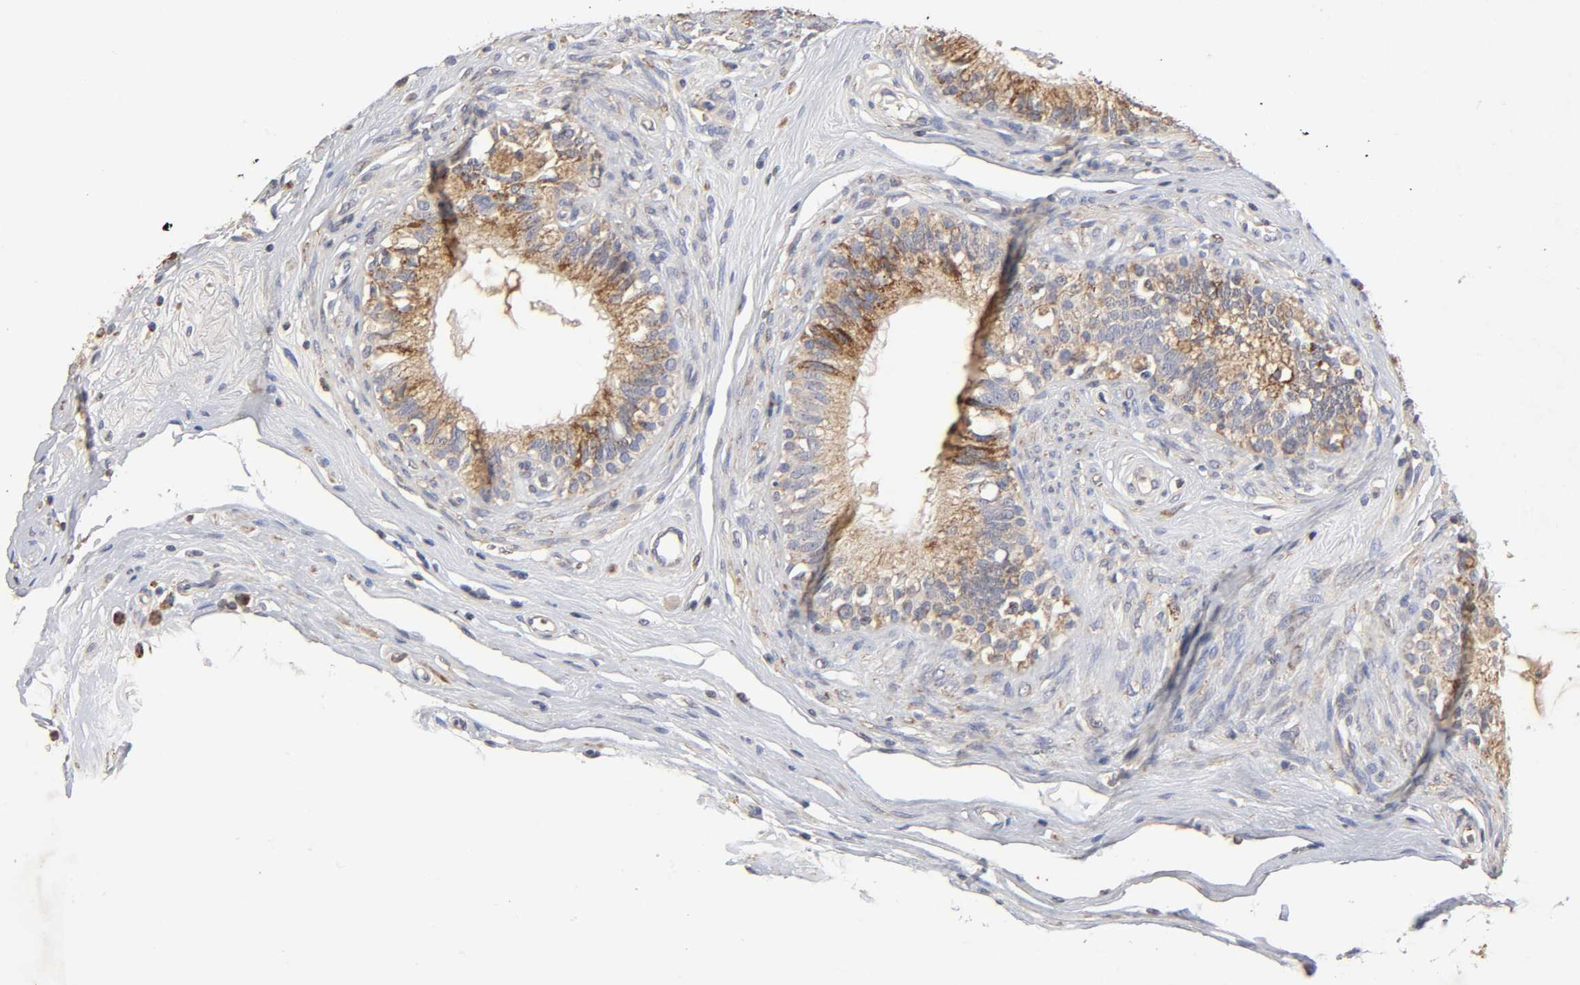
{"staining": {"intensity": "strong", "quantity": "25%-75%", "location": "cytoplasmic/membranous"}, "tissue": "epididymis", "cell_type": "Glandular cells", "image_type": "normal", "snomed": [{"axis": "morphology", "description": "Normal tissue, NOS"}, {"axis": "morphology", "description": "Inflammation, NOS"}, {"axis": "topography", "description": "Epididymis"}], "caption": "Epididymis stained with immunohistochemistry demonstrates strong cytoplasmic/membranous expression in approximately 25%-75% of glandular cells. The staining was performed using DAB, with brown indicating positive protein expression. Nuclei are stained blue with hematoxylin.", "gene": "CYCS", "patient": {"sex": "male", "age": 84}}